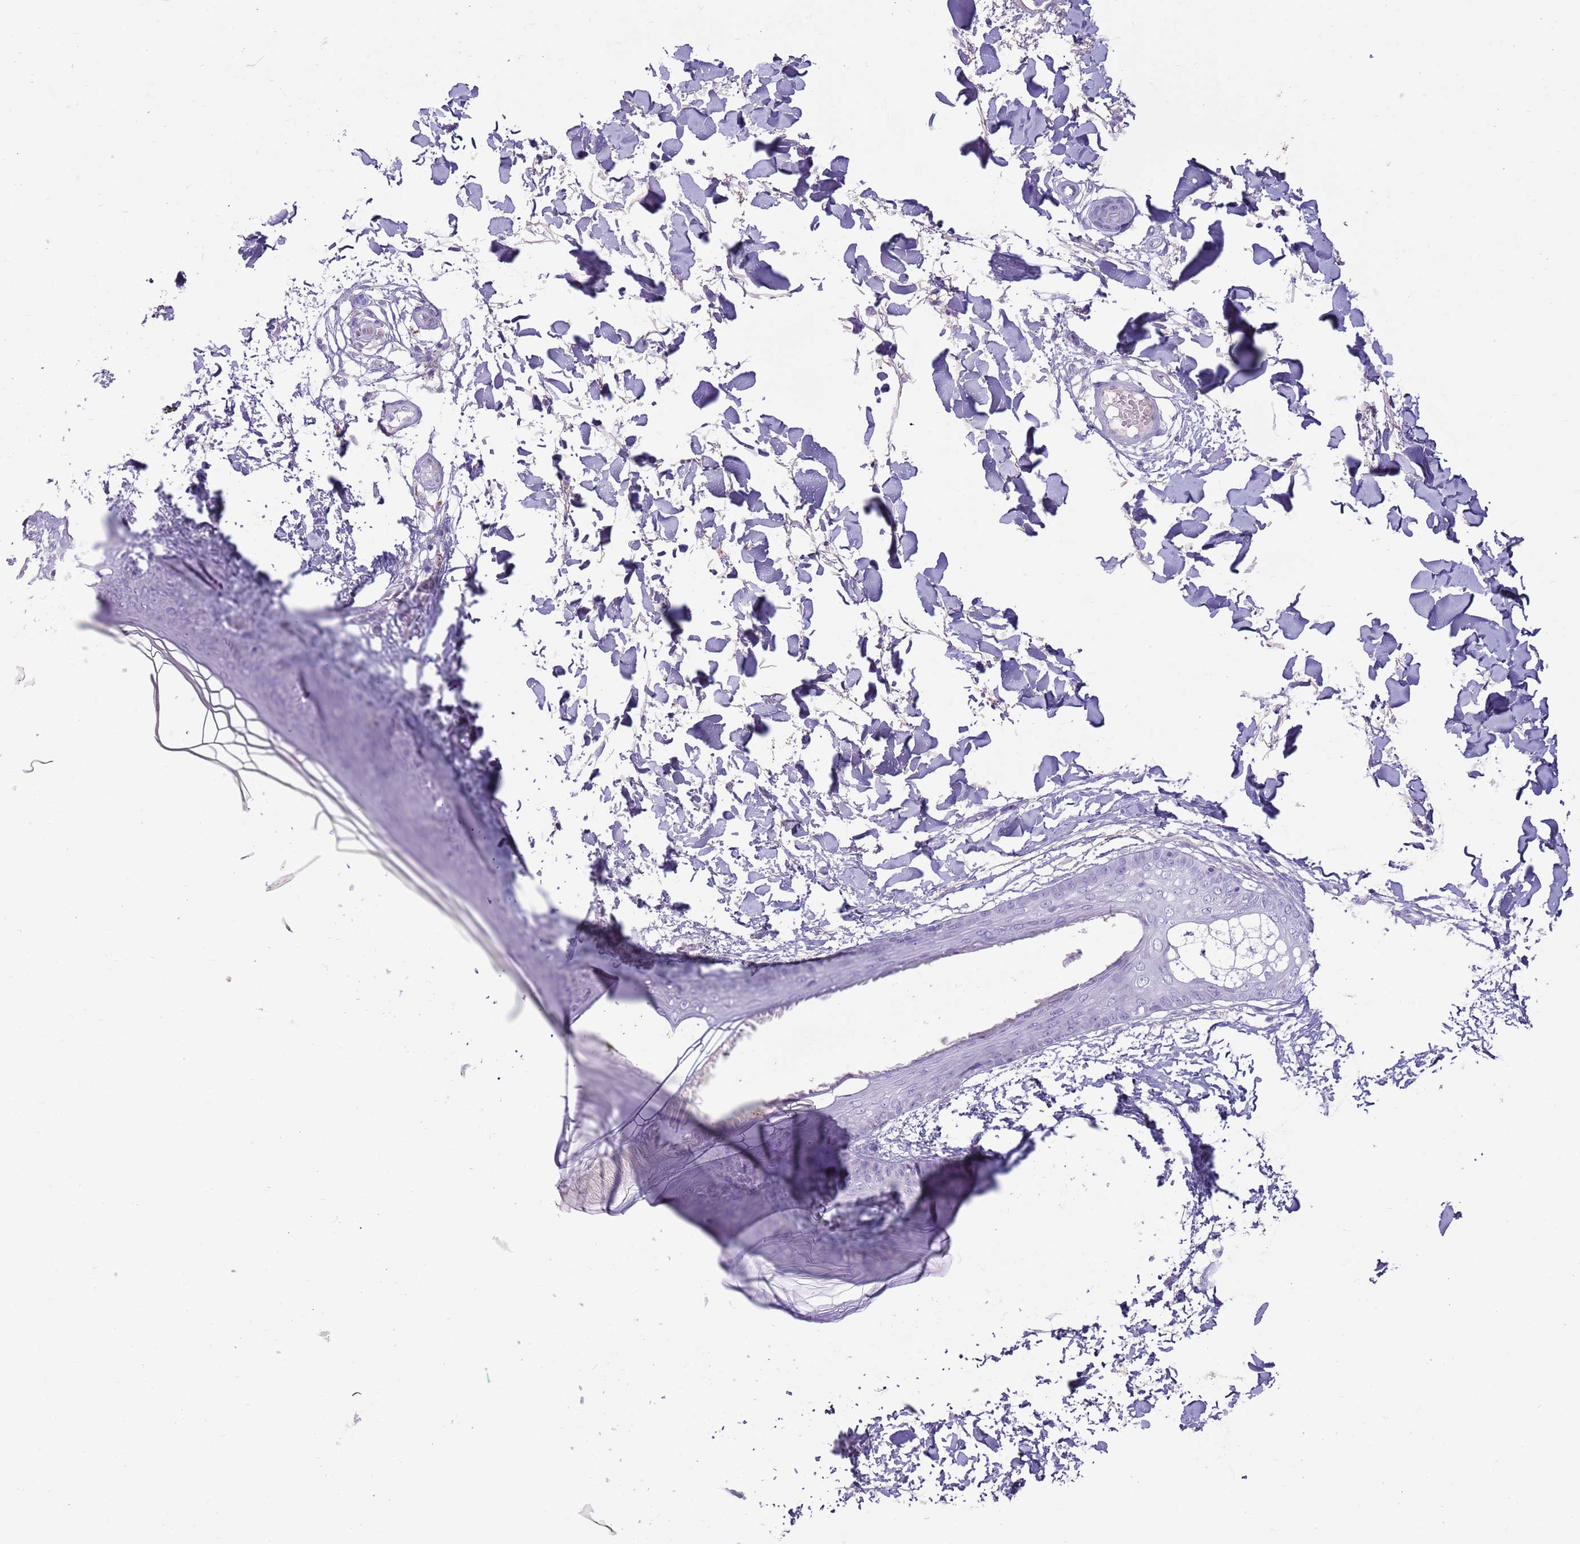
{"staining": {"intensity": "negative", "quantity": "none", "location": "none"}, "tissue": "skin", "cell_type": "Fibroblasts", "image_type": "normal", "snomed": [{"axis": "morphology", "description": "Normal tissue, NOS"}, {"axis": "topography", "description": "Skin"}], "caption": "Protein analysis of benign skin demonstrates no significant staining in fibroblasts.", "gene": "TOX2", "patient": {"sex": "female", "age": 34}}